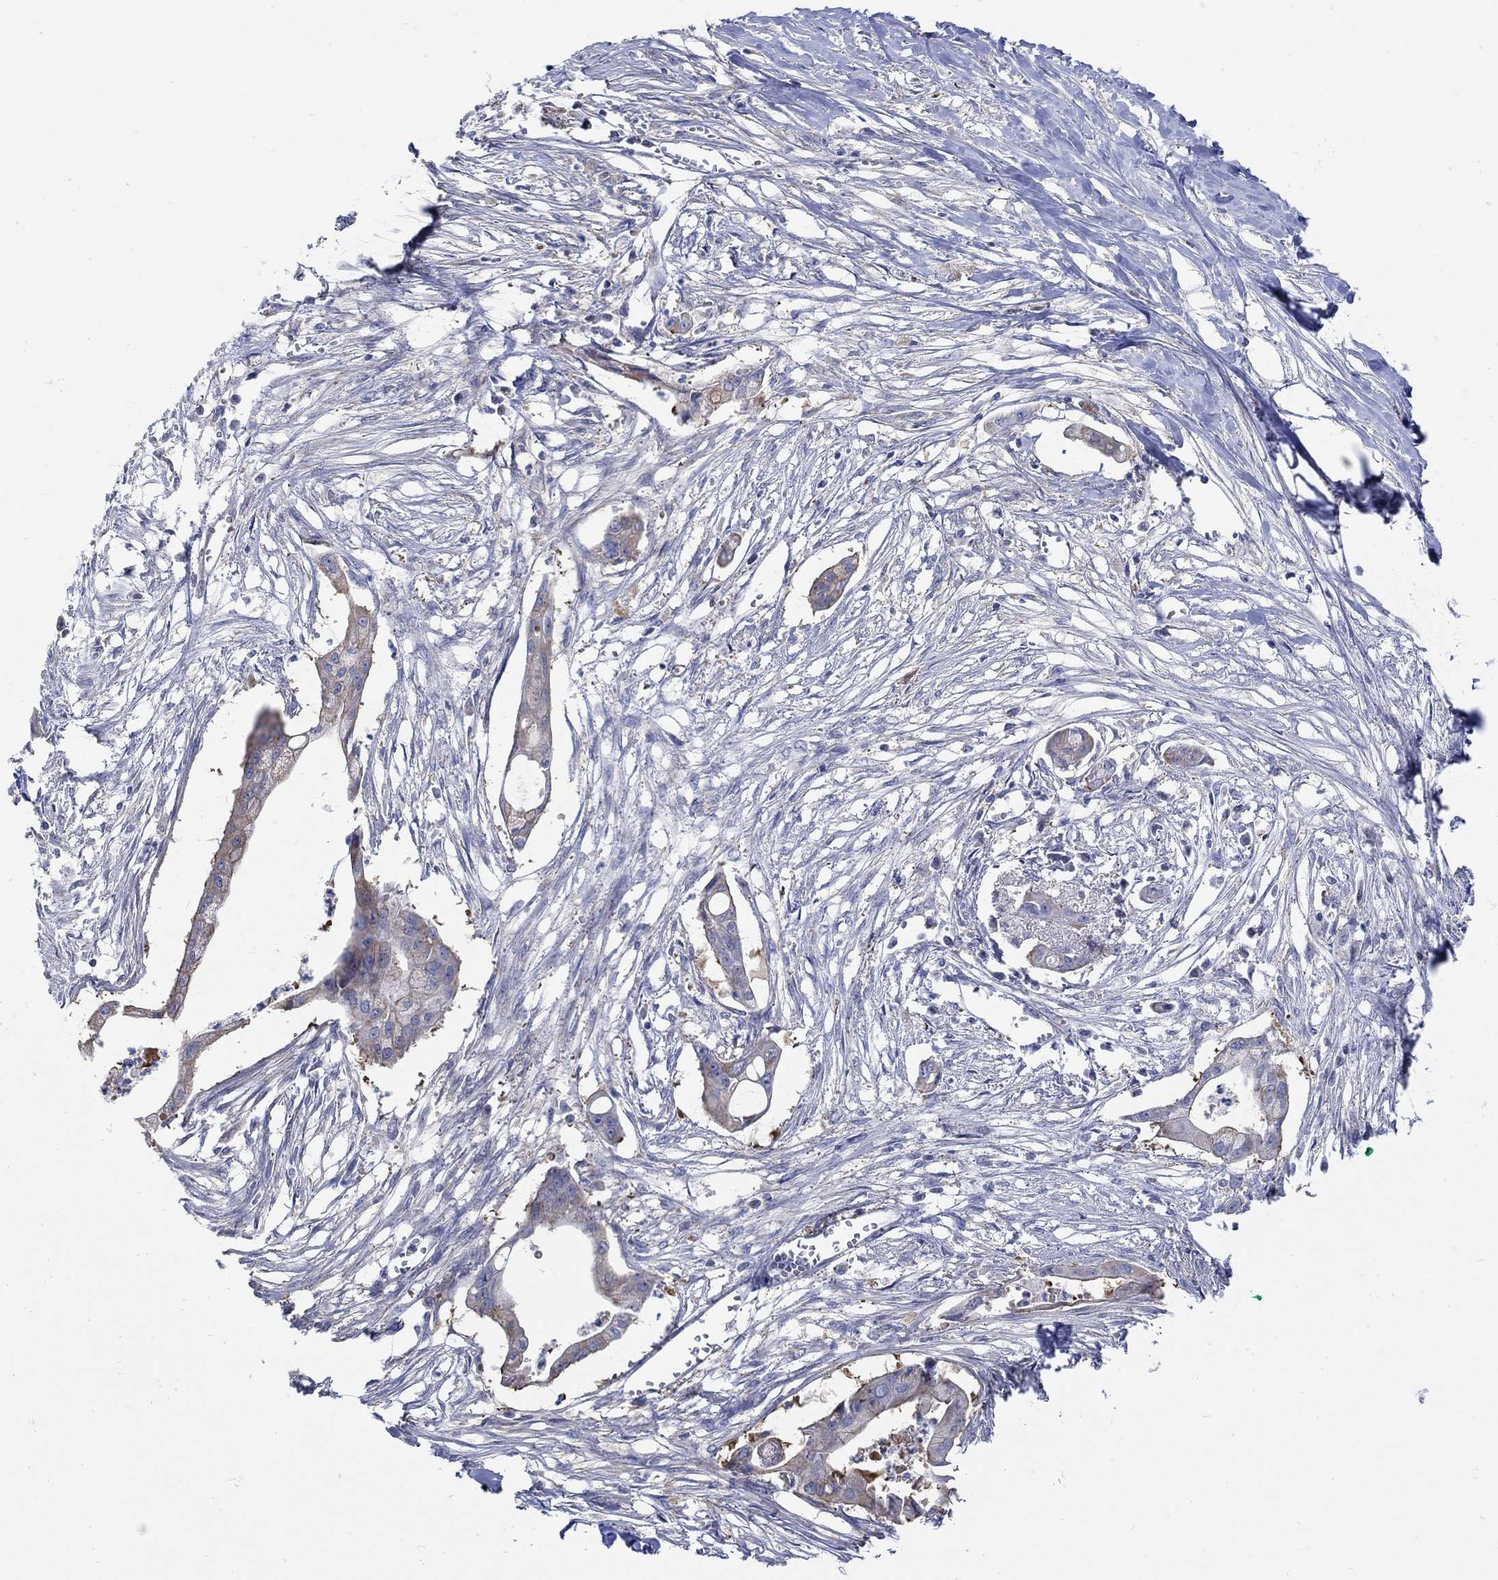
{"staining": {"intensity": "weak", "quantity": "<25%", "location": "cytoplasmic/membranous"}, "tissue": "pancreatic cancer", "cell_type": "Tumor cells", "image_type": "cancer", "snomed": [{"axis": "morphology", "description": "Normal tissue, NOS"}, {"axis": "morphology", "description": "Adenocarcinoma, NOS"}, {"axis": "topography", "description": "Pancreas"}], "caption": "Tumor cells are negative for protein expression in human pancreatic cancer (adenocarcinoma).", "gene": "TEKT3", "patient": {"sex": "female", "age": 58}}